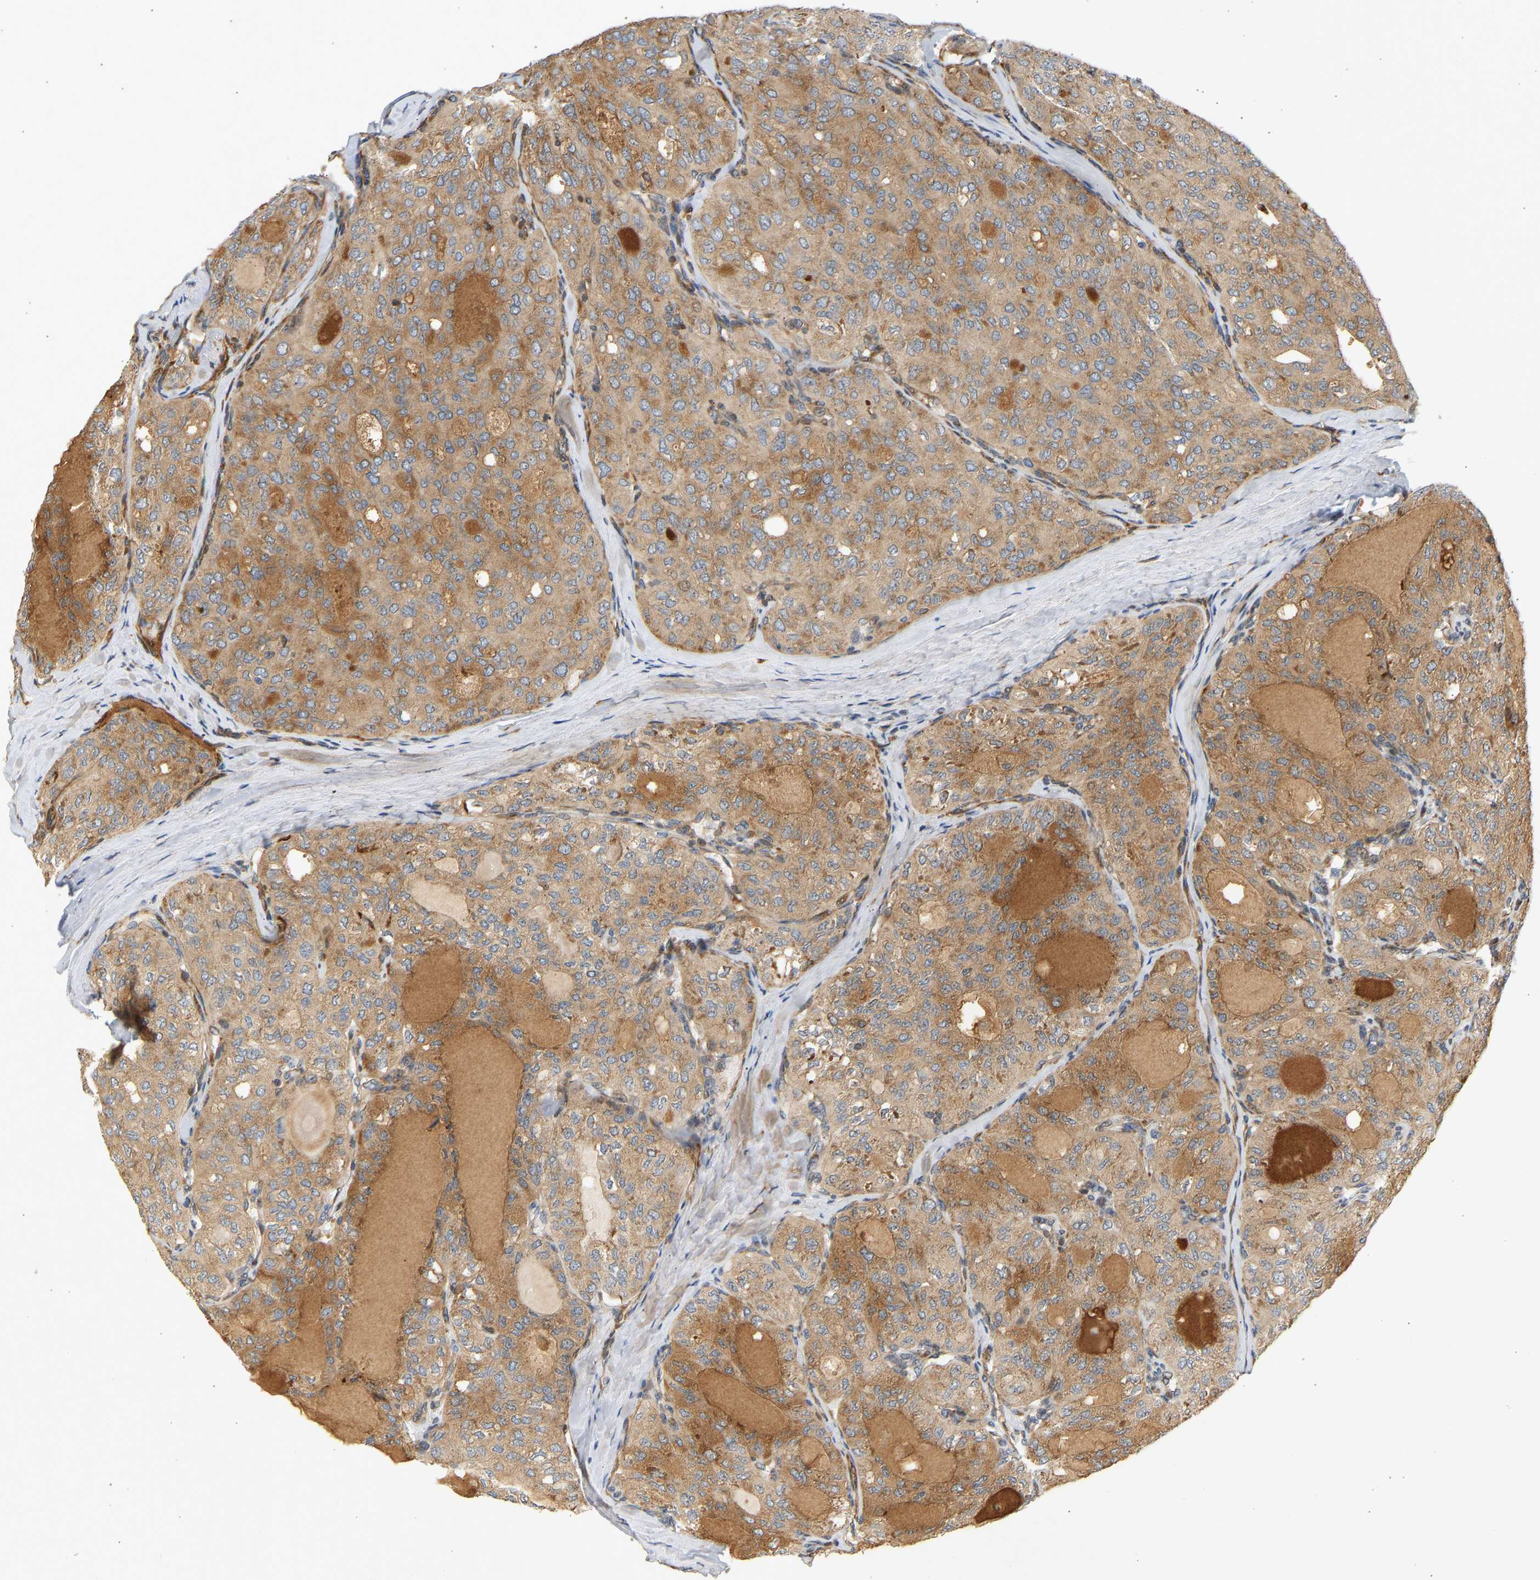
{"staining": {"intensity": "moderate", "quantity": ">75%", "location": "cytoplasmic/membranous"}, "tissue": "thyroid cancer", "cell_type": "Tumor cells", "image_type": "cancer", "snomed": [{"axis": "morphology", "description": "Follicular adenoma carcinoma, NOS"}, {"axis": "topography", "description": "Thyroid gland"}], "caption": "Tumor cells exhibit medium levels of moderate cytoplasmic/membranous staining in approximately >75% of cells in human thyroid cancer.", "gene": "RPS14", "patient": {"sex": "male", "age": 75}}